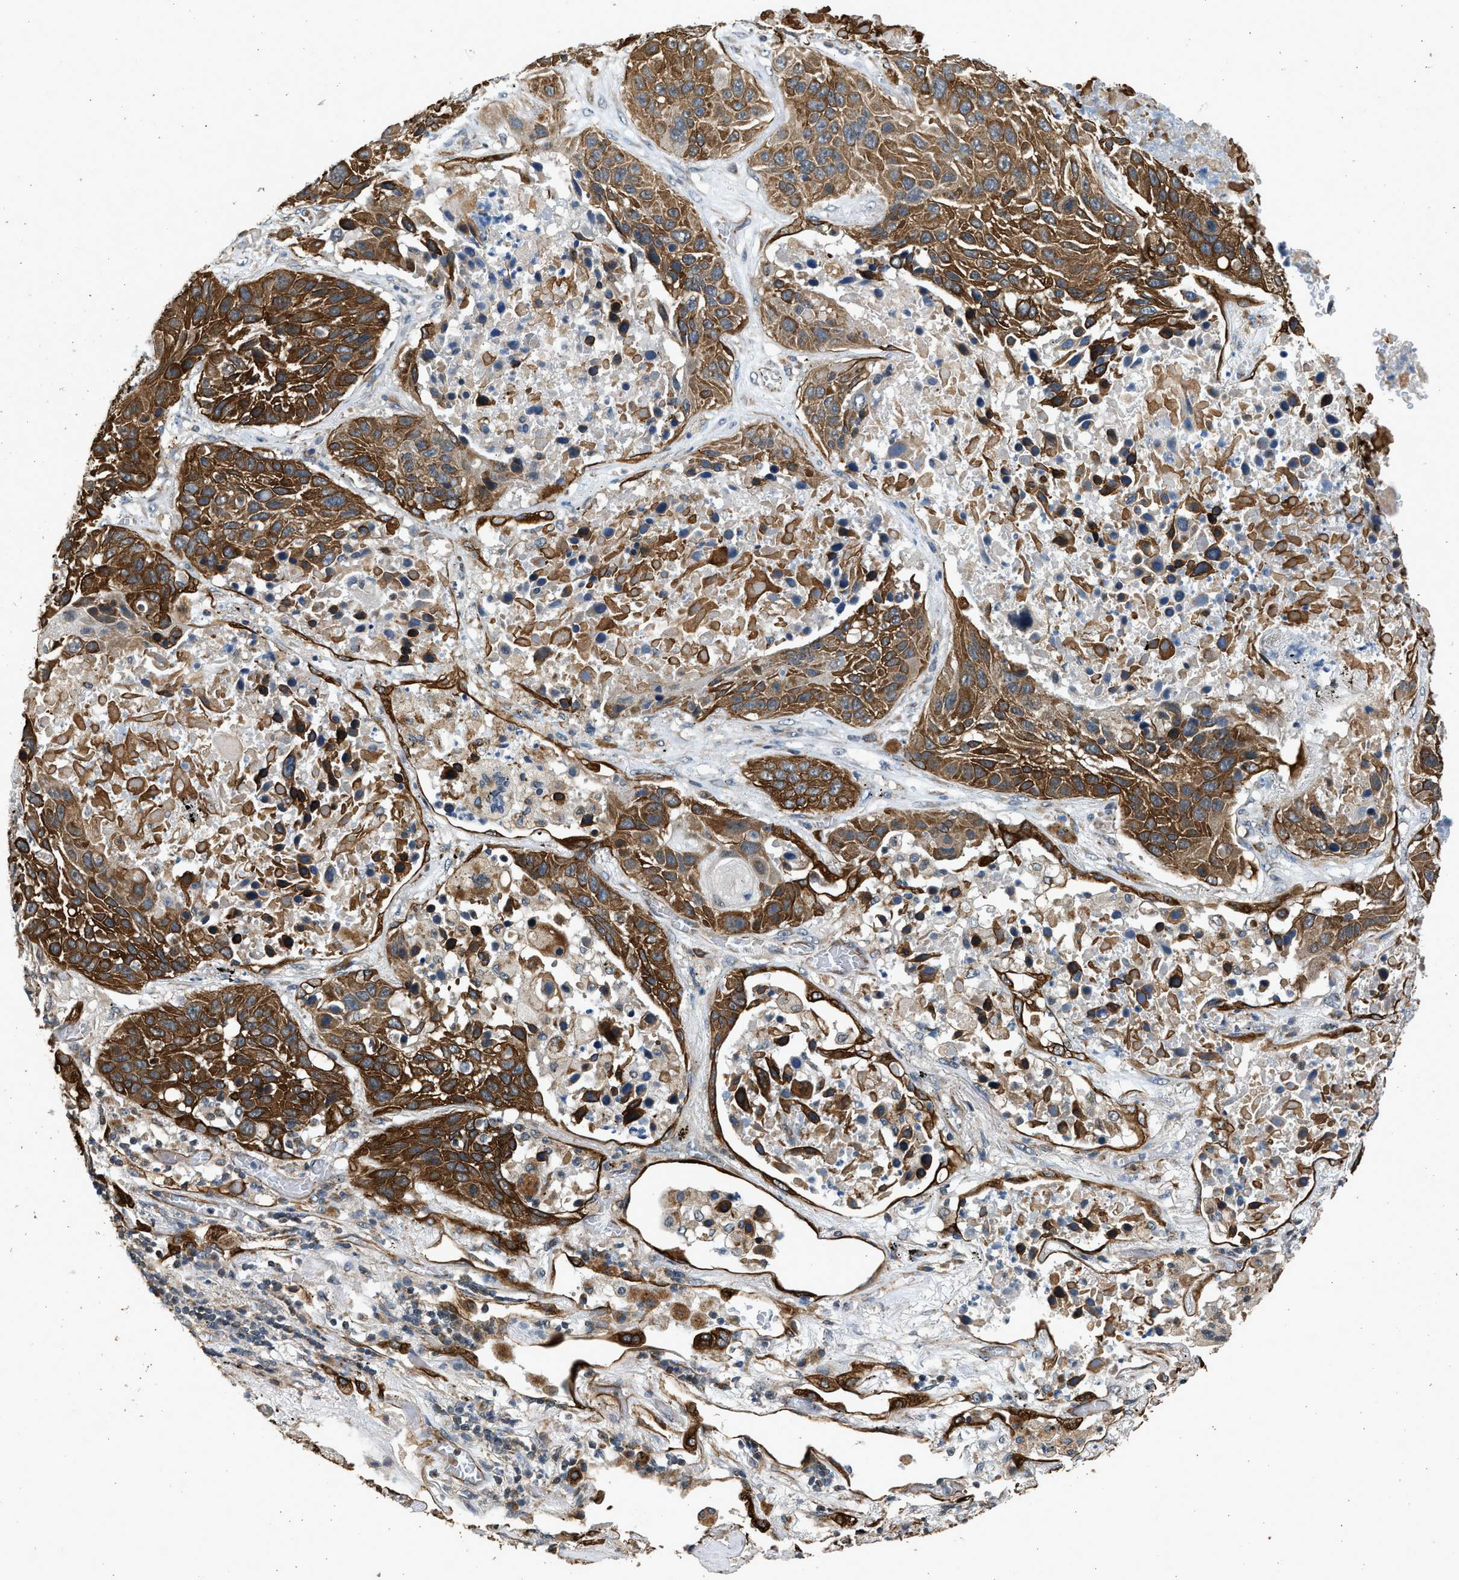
{"staining": {"intensity": "strong", "quantity": ">75%", "location": "cytoplasmic/membranous"}, "tissue": "lung cancer", "cell_type": "Tumor cells", "image_type": "cancer", "snomed": [{"axis": "morphology", "description": "Squamous cell carcinoma, NOS"}, {"axis": "topography", "description": "Lung"}], "caption": "High-magnification brightfield microscopy of lung cancer (squamous cell carcinoma) stained with DAB (brown) and counterstained with hematoxylin (blue). tumor cells exhibit strong cytoplasmic/membranous staining is seen in approximately>75% of cells.", "gene": "PCLO", "patient": {"sex": "male", "age": 57}}